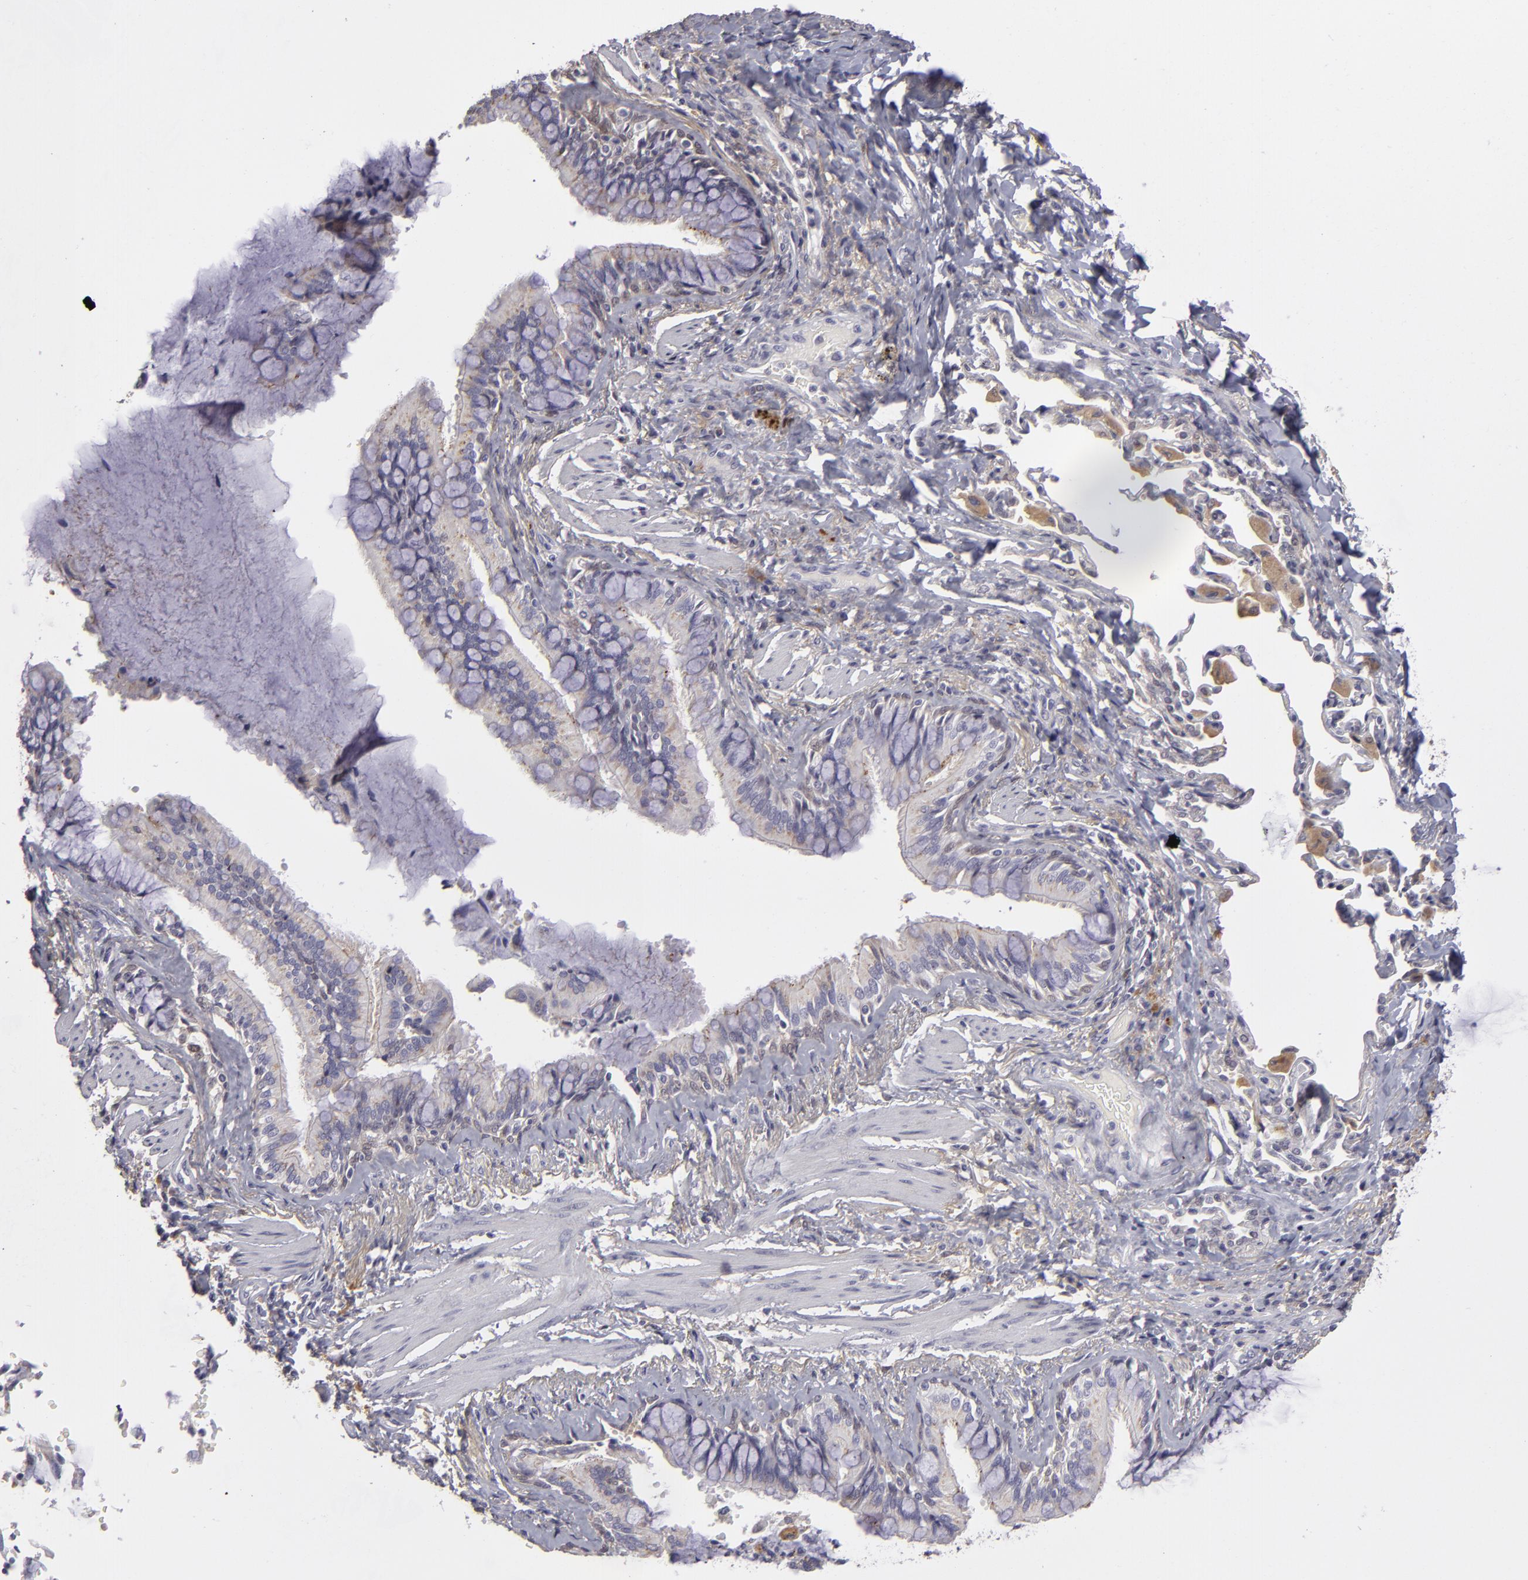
{"staining": {"intensity": "weak", "quantity": "25%-75%", "location": "cytoplasmic/membranous"}, "tissue": "bronchus", "cell_type": "Respiratory epithelial cells", "image_type": "normal", "snomed": [{"axis": "morphology", "description": "Normal tissue, NOS"}, {"axis": "topography", "description": "Lung"}], "caption": "Respiratory epithelial cells show low levels of weak cytoplasmic/membranous expression in approximately 25%-75% of cells in normal bronchus. (DAB IHC, brown staining for protein, blue staining for nuclei).", "gene": "EFS", "patient": {"sex": "male", "age": 54}}